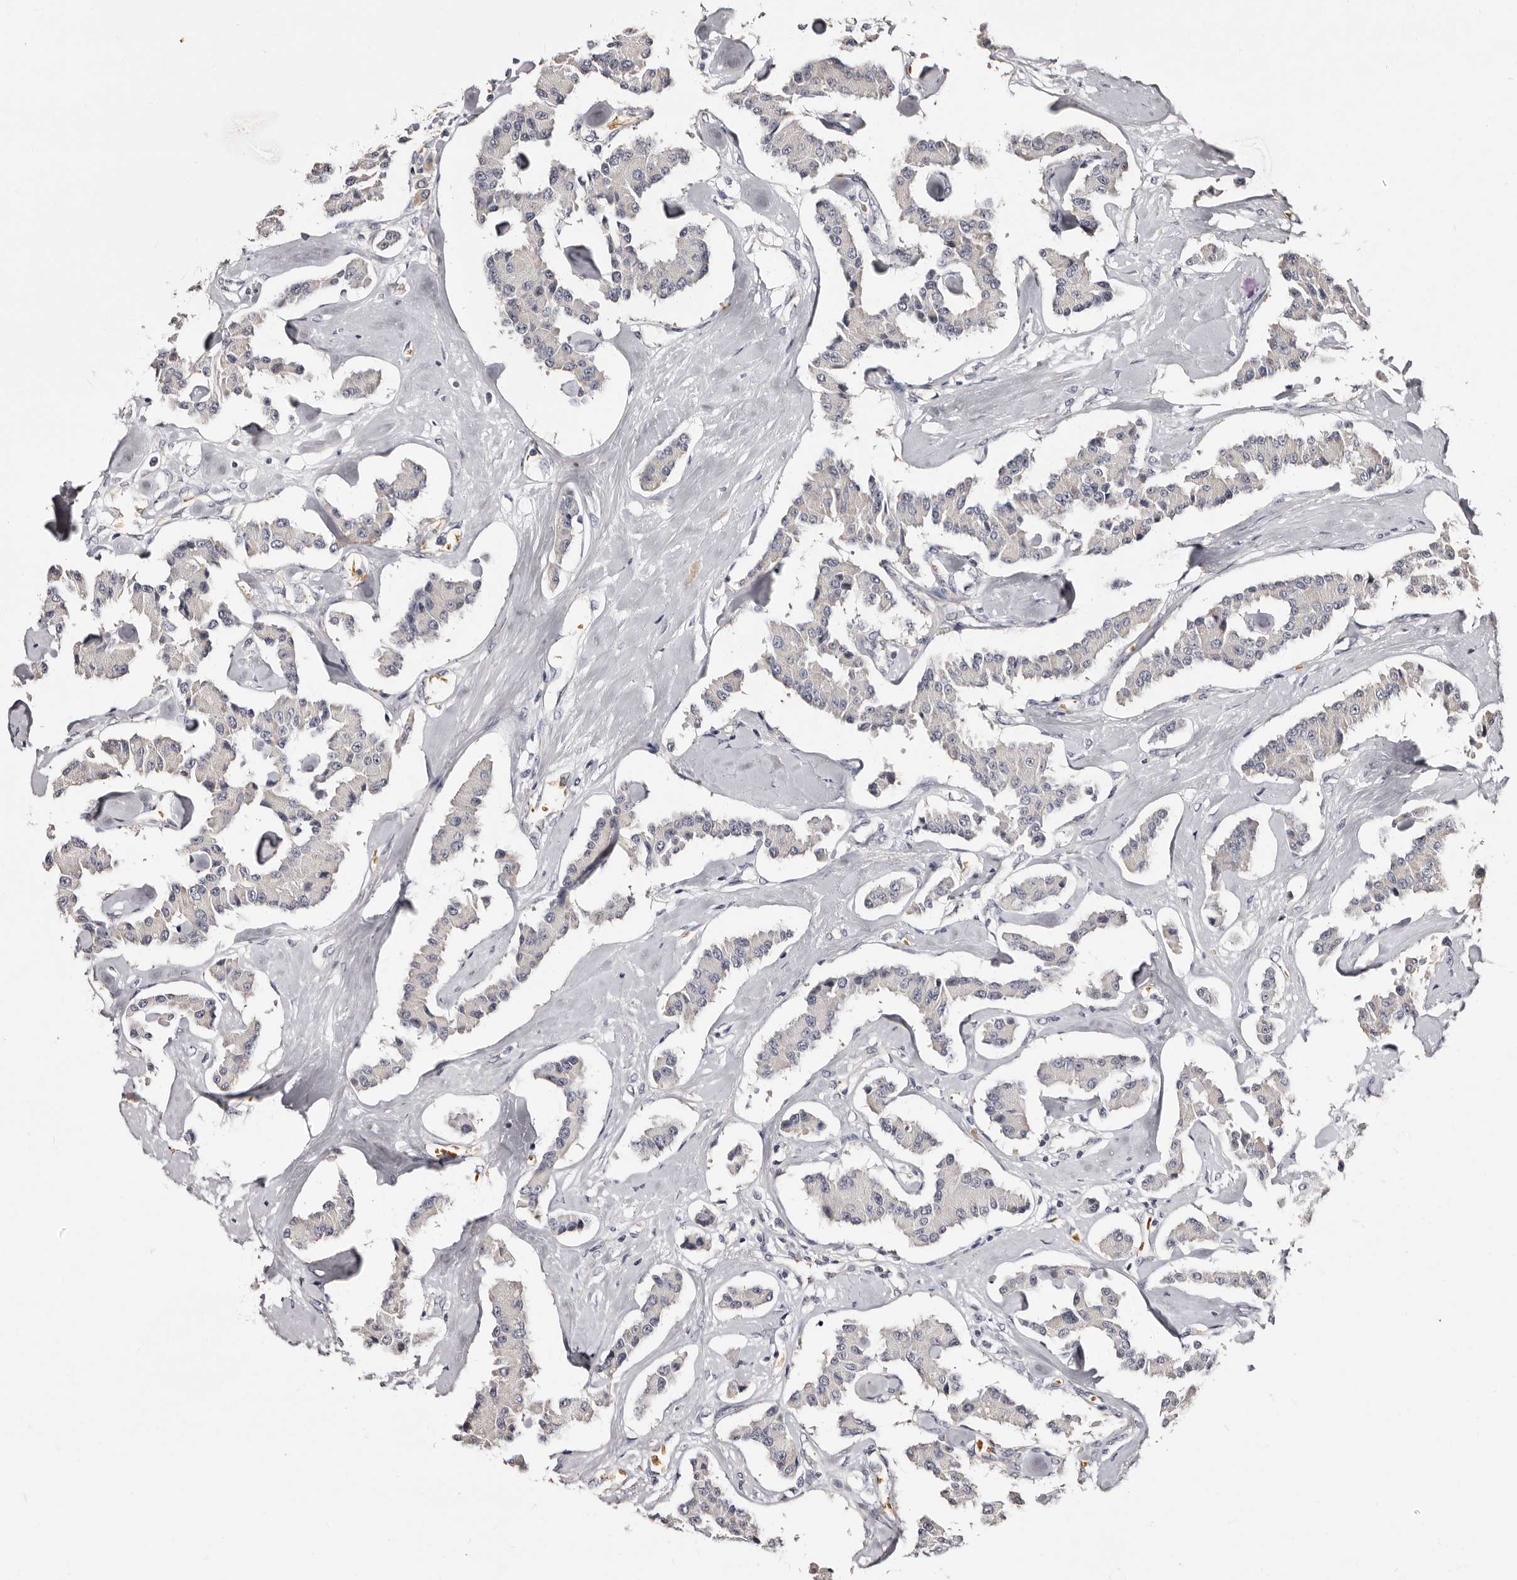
{"staining": {"intensity": "negative", "quantity": "none", "location": "none"}, "tissue": "carcinoid", "cell_type": "Tumor cells", "image_type": "cancer", "snomed": [{"axis": "morphology", "description": "Carcinoid, malignant, NOS"}, {"axis": "topography", "description": "Pancreas"}], "caption": "DAB (3,3'-diaminobenzidine) immunohistochemical staining of human carcinoid (malignant) displays no significant positivity in tumor cells.", "gene": "BPGM", "patient": {"sex": "male", "age": 41}}